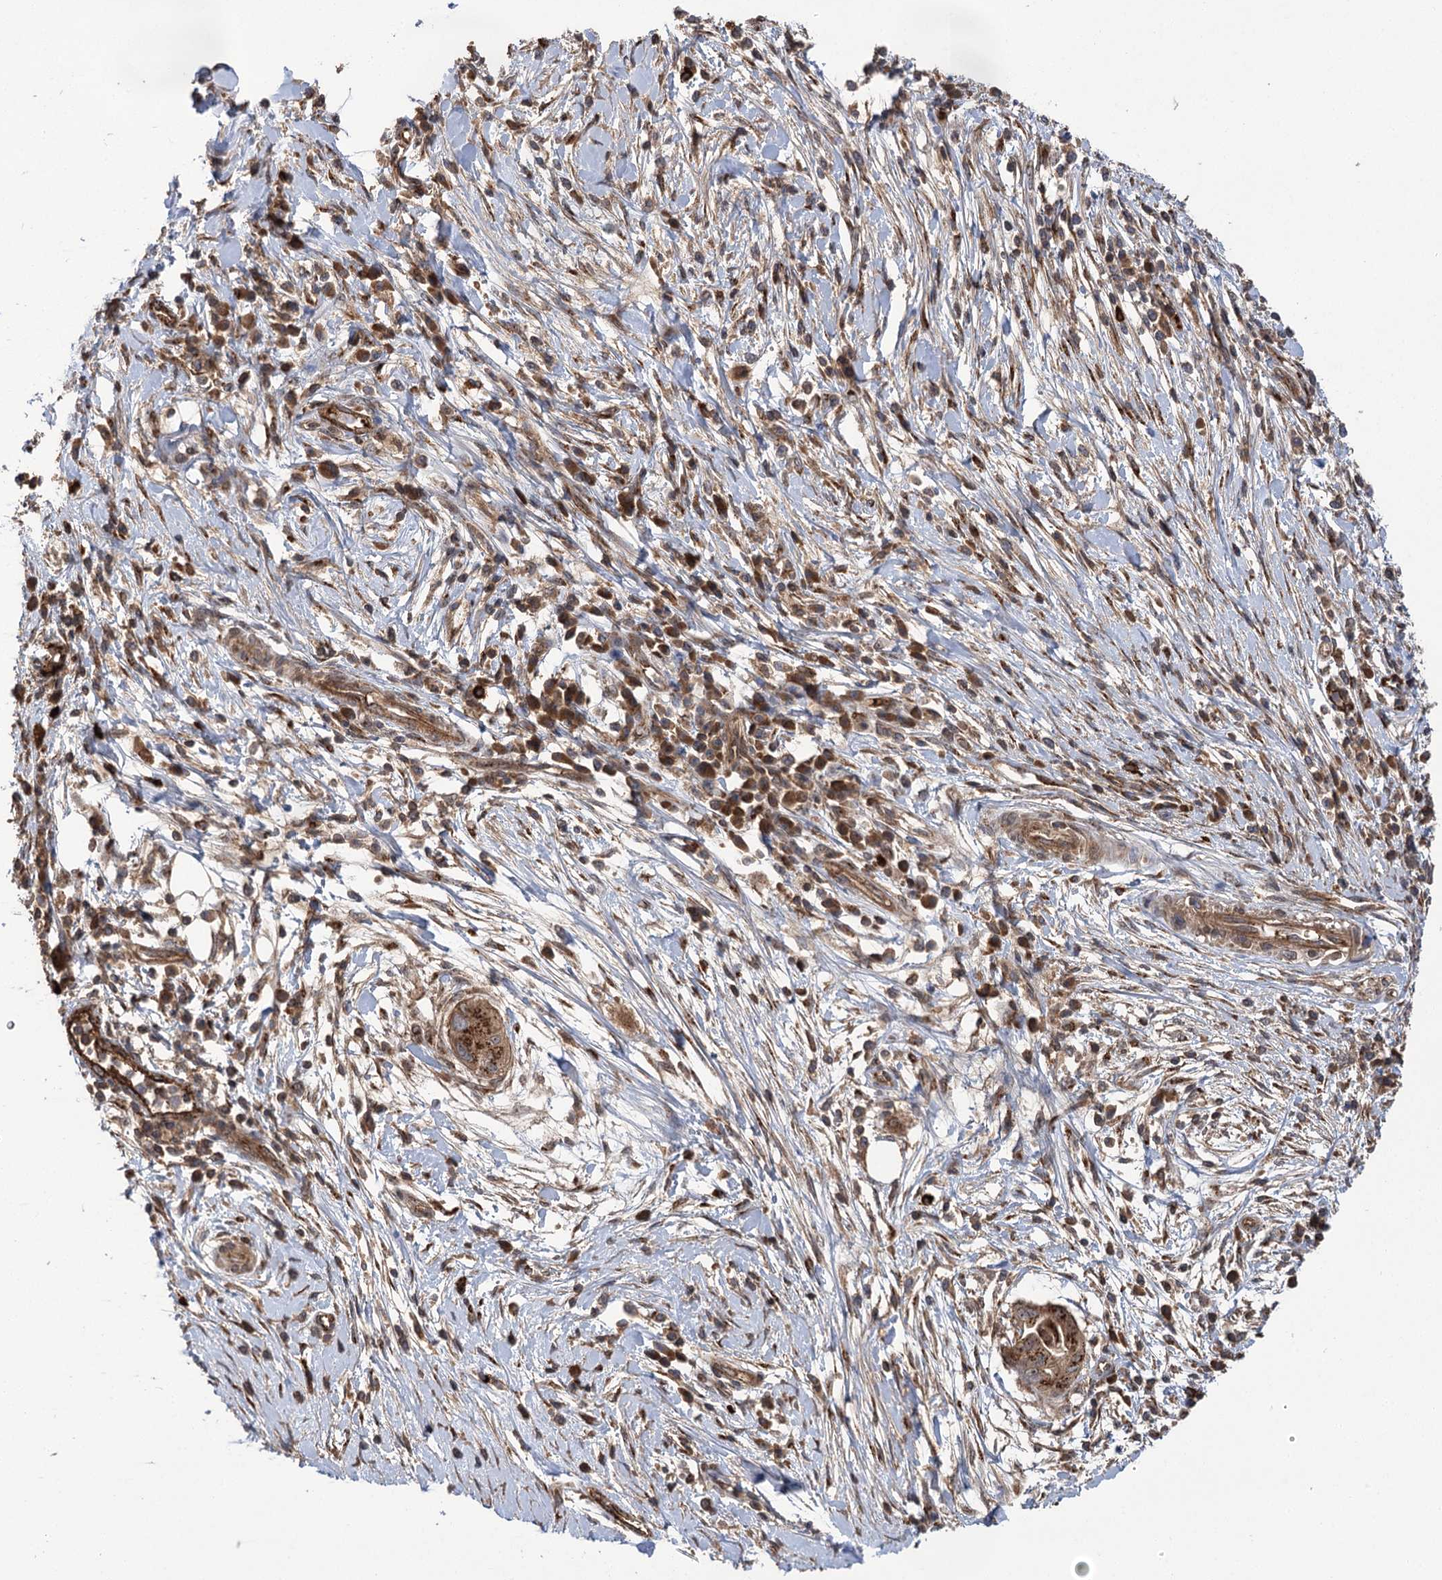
{"staining": {"intensity": "strong", "quantity": ">75%", "location": "cytoplasmic/membranous"}, "tissue": "pancreatic cancer", "cell_type": "Tumor cells", "image_type": "cancer", "snomed": [{"axis": "morphology", "description": "Adenocarcinoma, NOS"}, {"axis": "topography", "description": "Pancreas"}], "caption": "Protein positivity by IHC shows strong cytoplasmic/membranous expression in approximately >75% of tumor cells in adenocarcinoma (pancreatic).", "gene": "CARD19", "patient": {"sex": "male", "age": 68}}